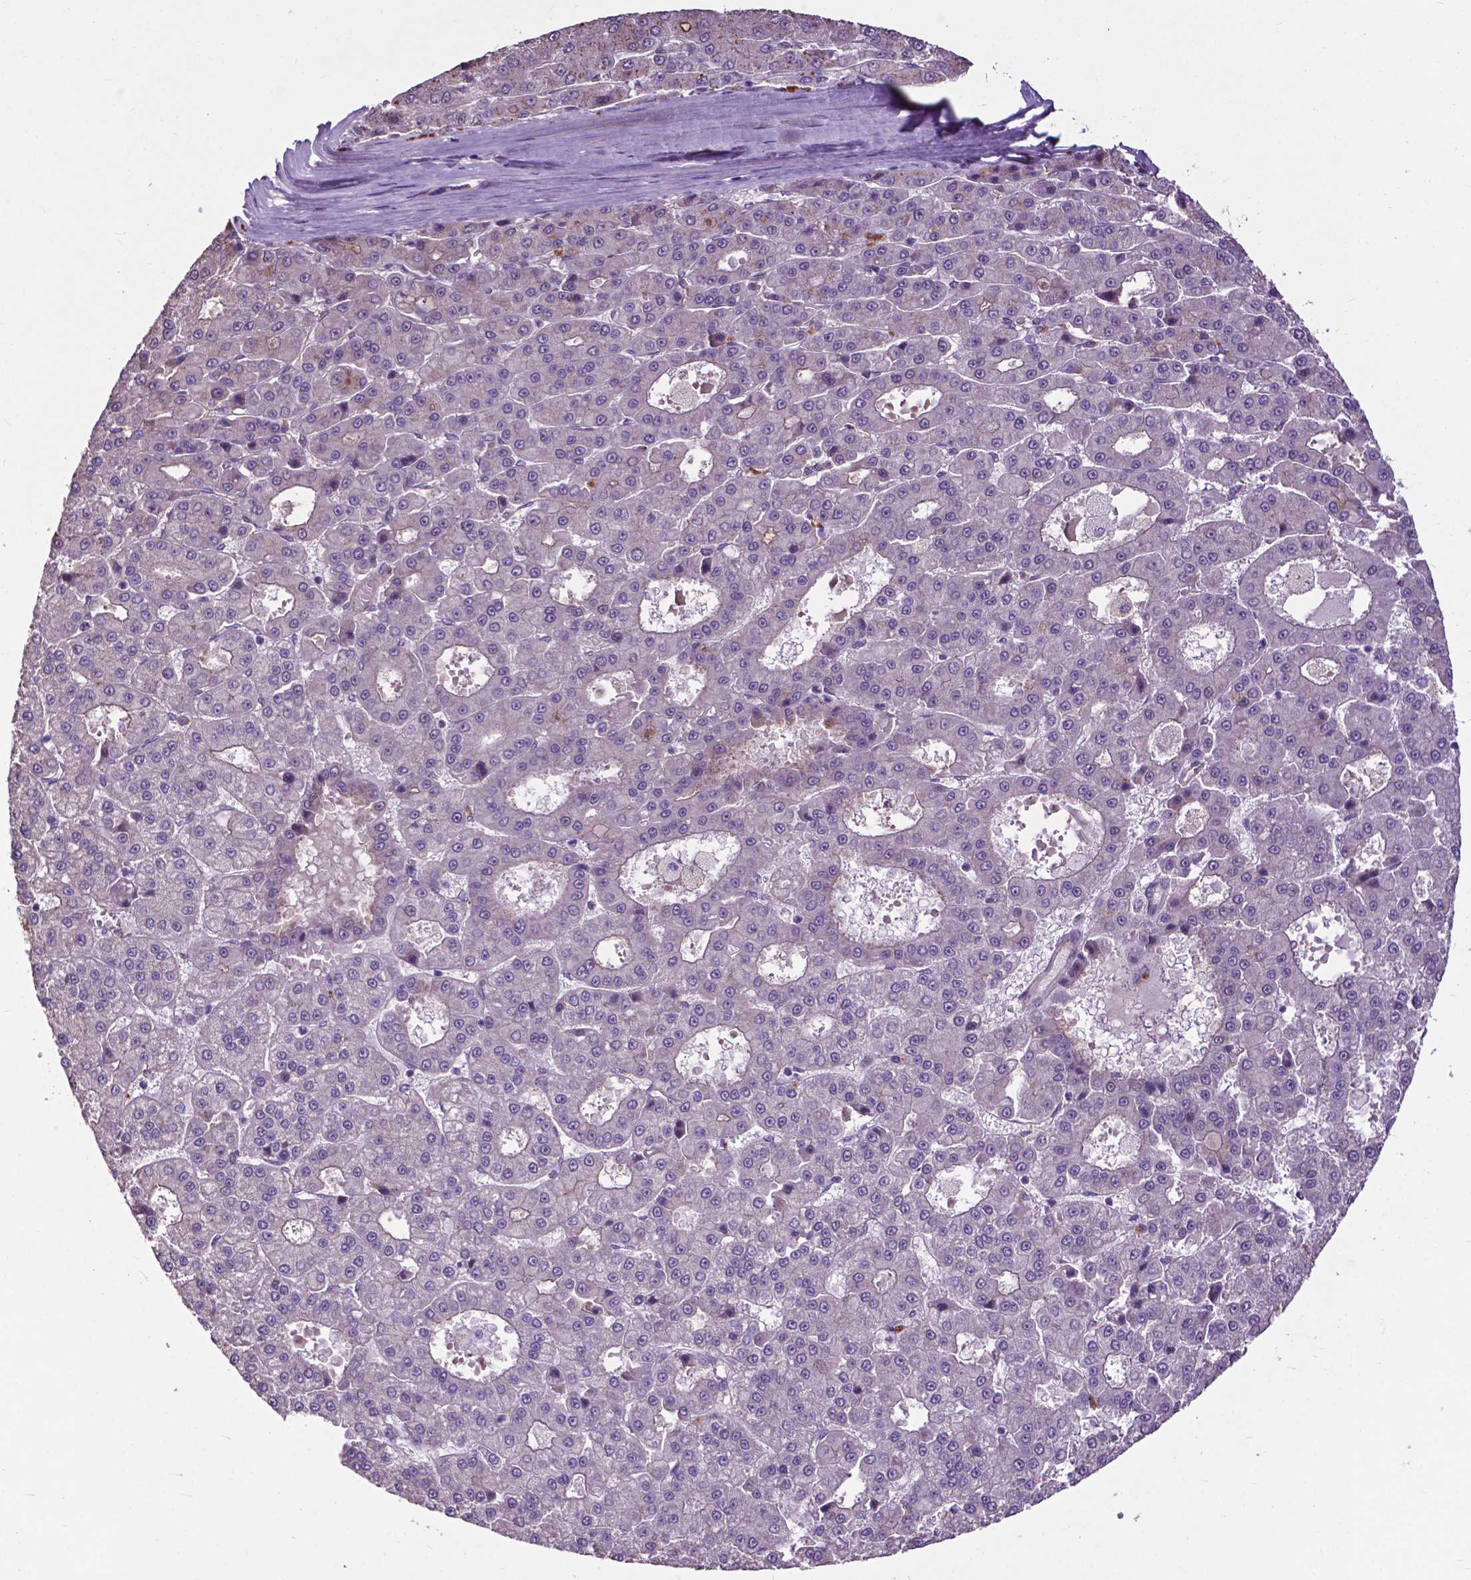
{"staining": {"intensity": "negative", "quantity": "none", "location": "none"}, "tissue": "liver cancer", "cell_type": "Tumor cells", "image_type": "cancer", "snomed": [{"axis": "morphology", "description": "Carcinoma, Hepatocellular, NOS"}, {"axis": "topography", "description": "Liver"}], "caption": "Image shows no protein staining in tumor cells of liver cancer tissue.", "gene": "PDLIM1", "patient": {"sex": "male", "age": 70}}